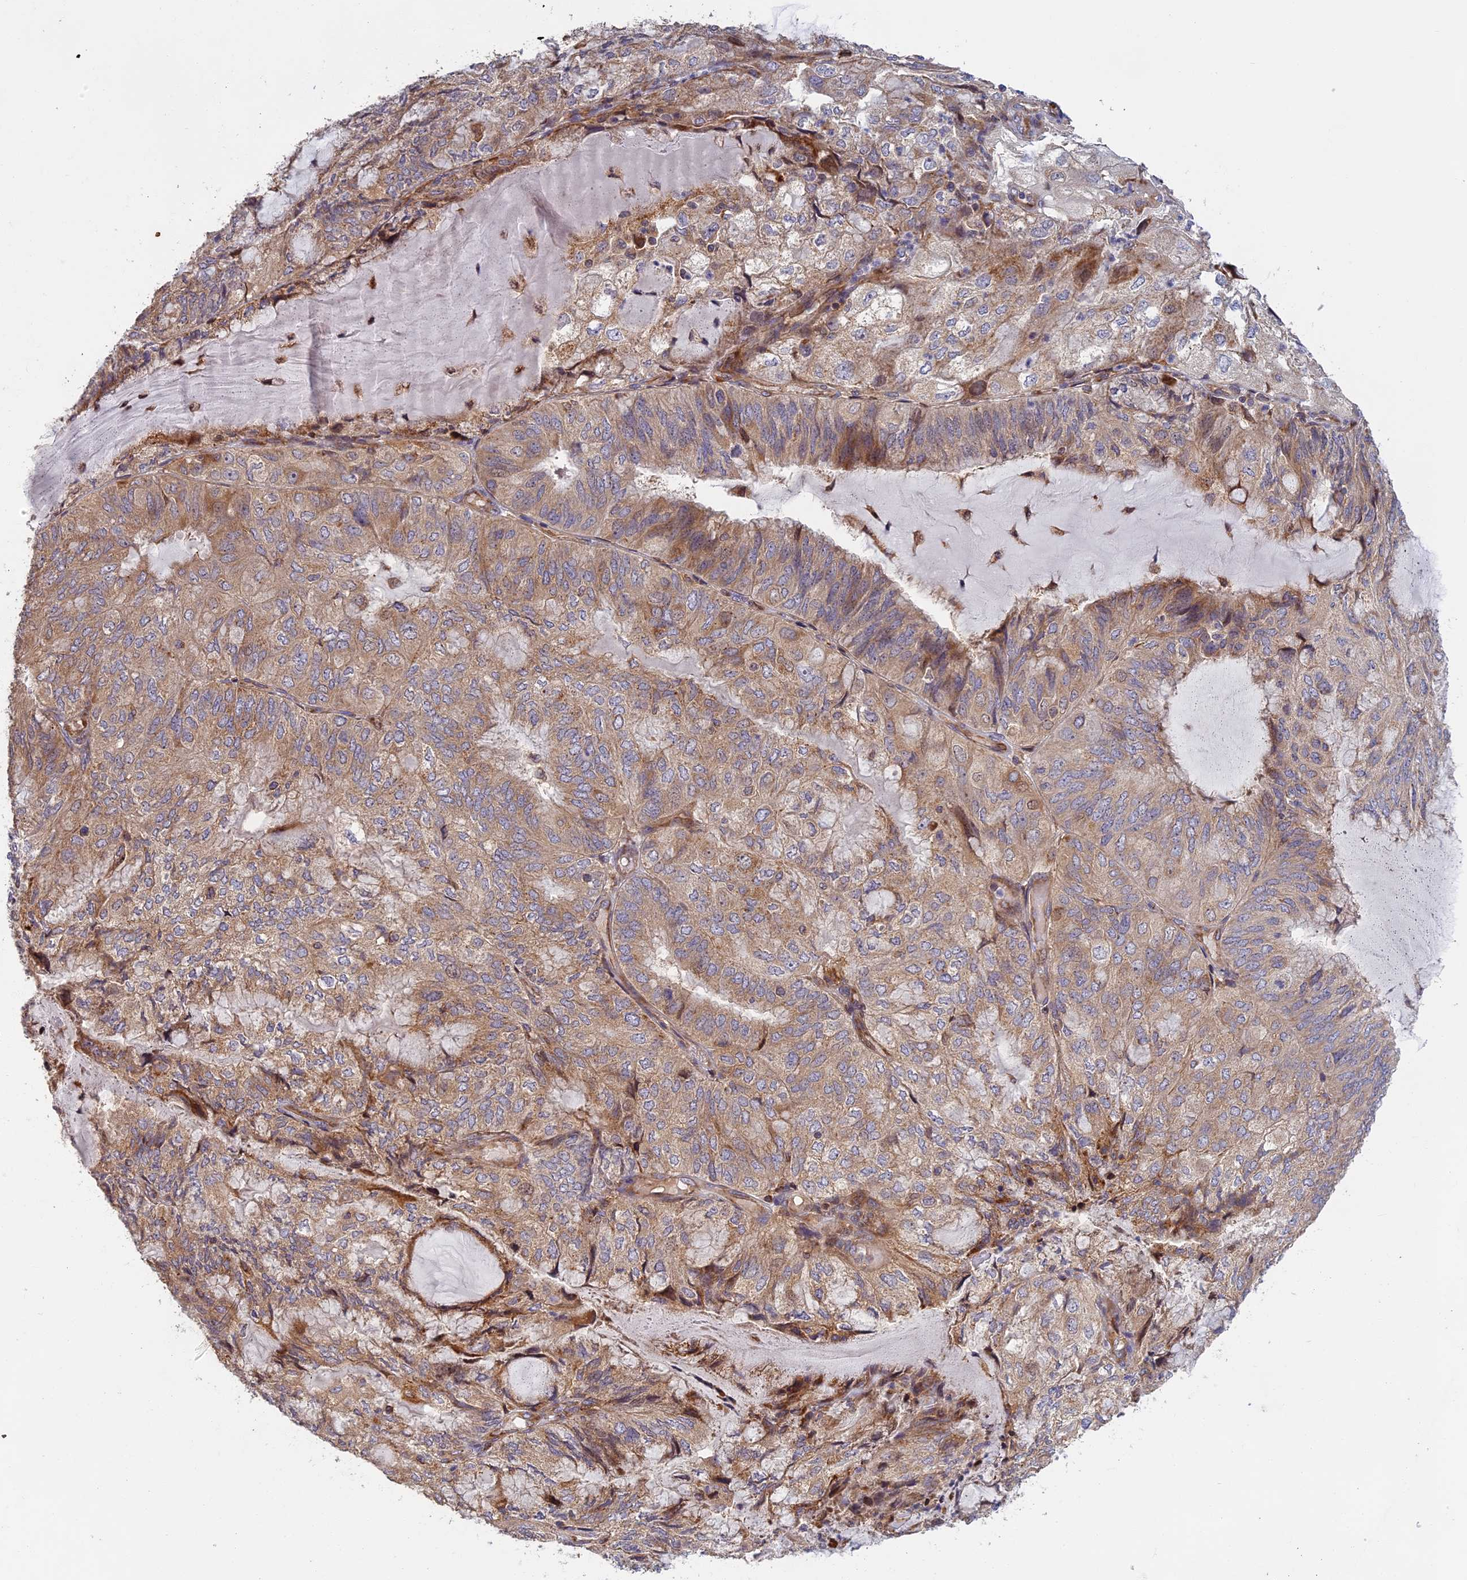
{"staining": {"intensity": "weak", "quantity": ">75%", "location": "cytoplasmic/membranous"}, "tissue": "endometrial cancer", "cell_type": "Tumor cells", "image_type": "cancer", "snomed": [{"axis": "morphology", "description": "Adenocarcinoma, NOS"}, {"axis": "topography", "description": "Endometrium"}], "caption": "Endometrial adenocarcinoma was stained to show a protein in brown. There is low levels of weak cytoplasmic/membranous expression in approximately >75% of tumor cells. (IHC, brightfield microscopy, high magnification).", "gene": "EDAR", "patient": {"sex": "female", "age": 81}}